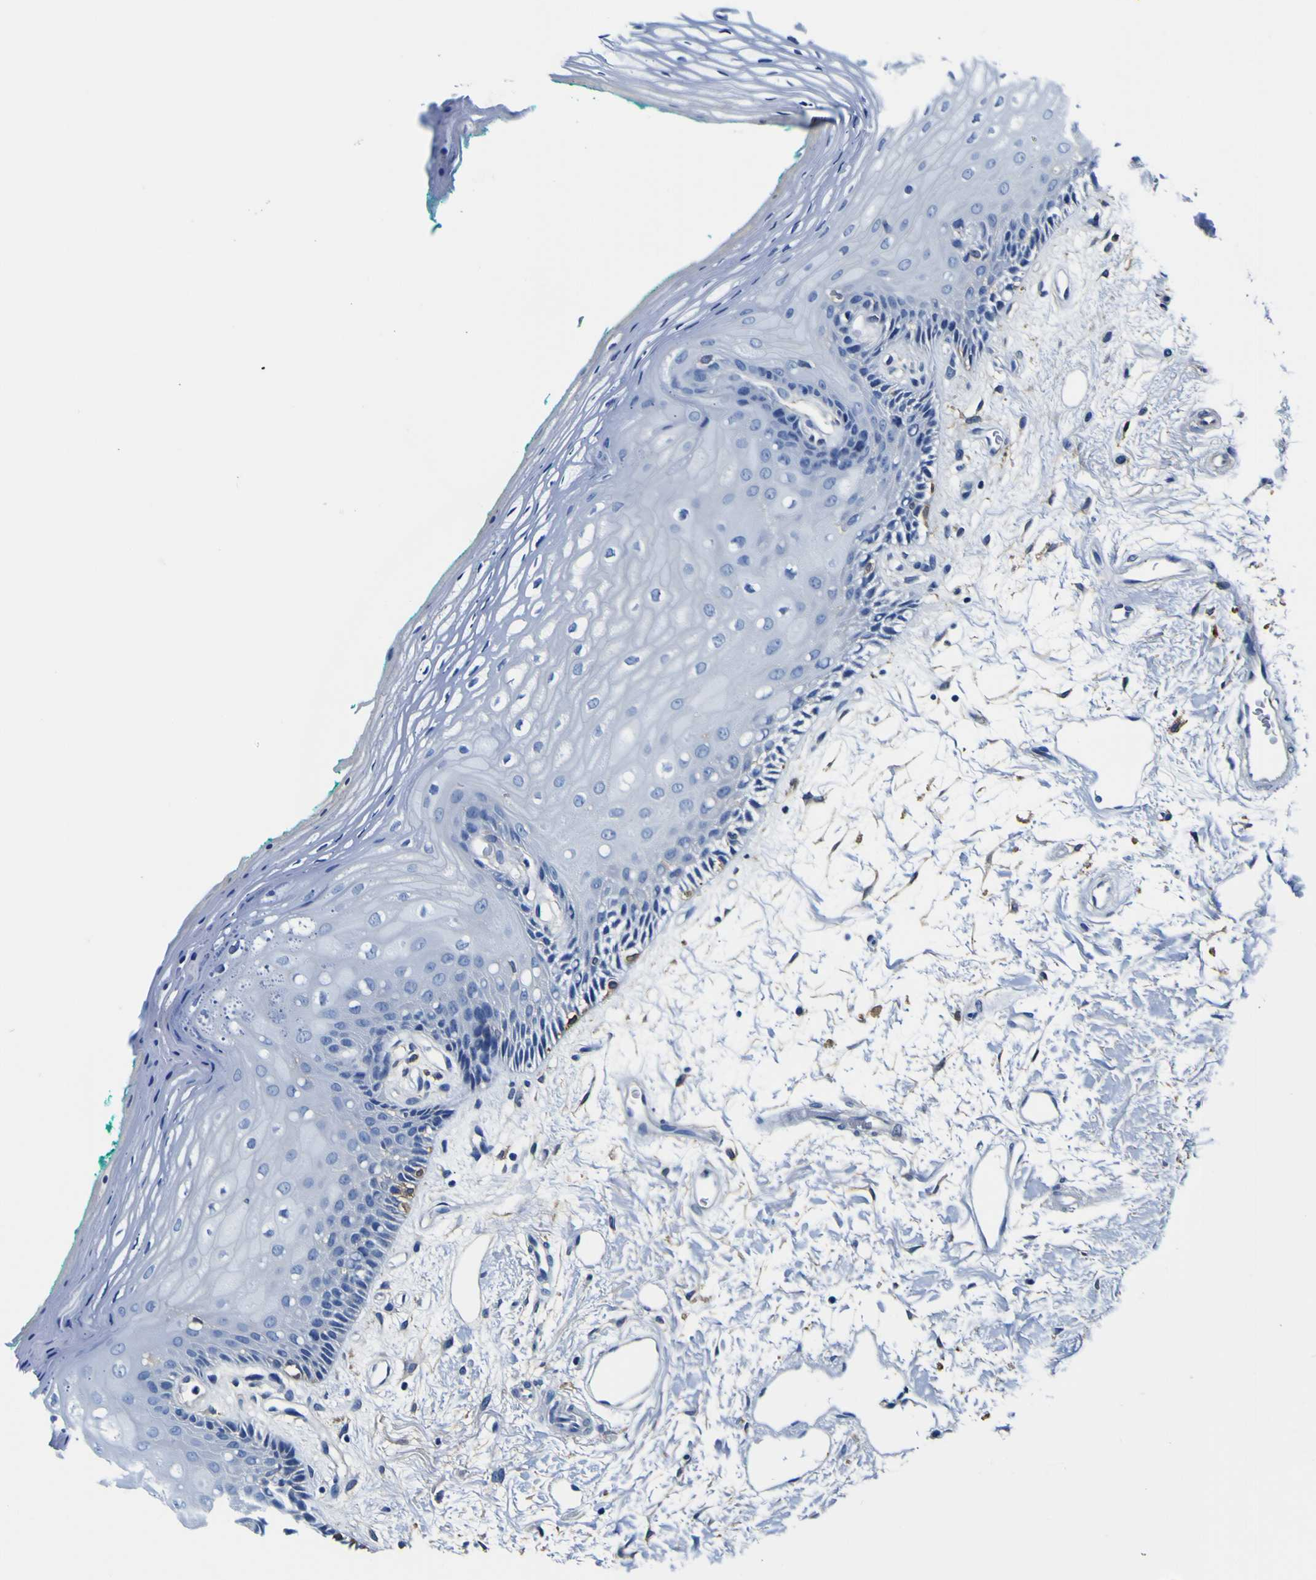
{"staining": {"intensity": "negative", "quantity": "none", "location": "none"}, "tissue": "oral mucosa", "cell_type": "Squamous epithelial cells", "image_type": "normal", "snomed": [{"axis": "morphology", "description": "Normal tissue, NOS"}, {"axis": "topography", "description": "Skeletal muscle"}, {"axis": "topography", "description": "Oral tissue"}, {"axis": "topography", "description": "Peripheral nerve tissue"}], "caption": "DAB (3,3'-diaminobenzidine) immunohistochemical staining of unremarkable human oral mucosa shows no significant positivity in squamous epithelial cells. (Immunohistochemistry (ihc), brightfield microscopy, high magnification).", "gene": "PXDN", "patient": {"sex": "female", "age": 84}}